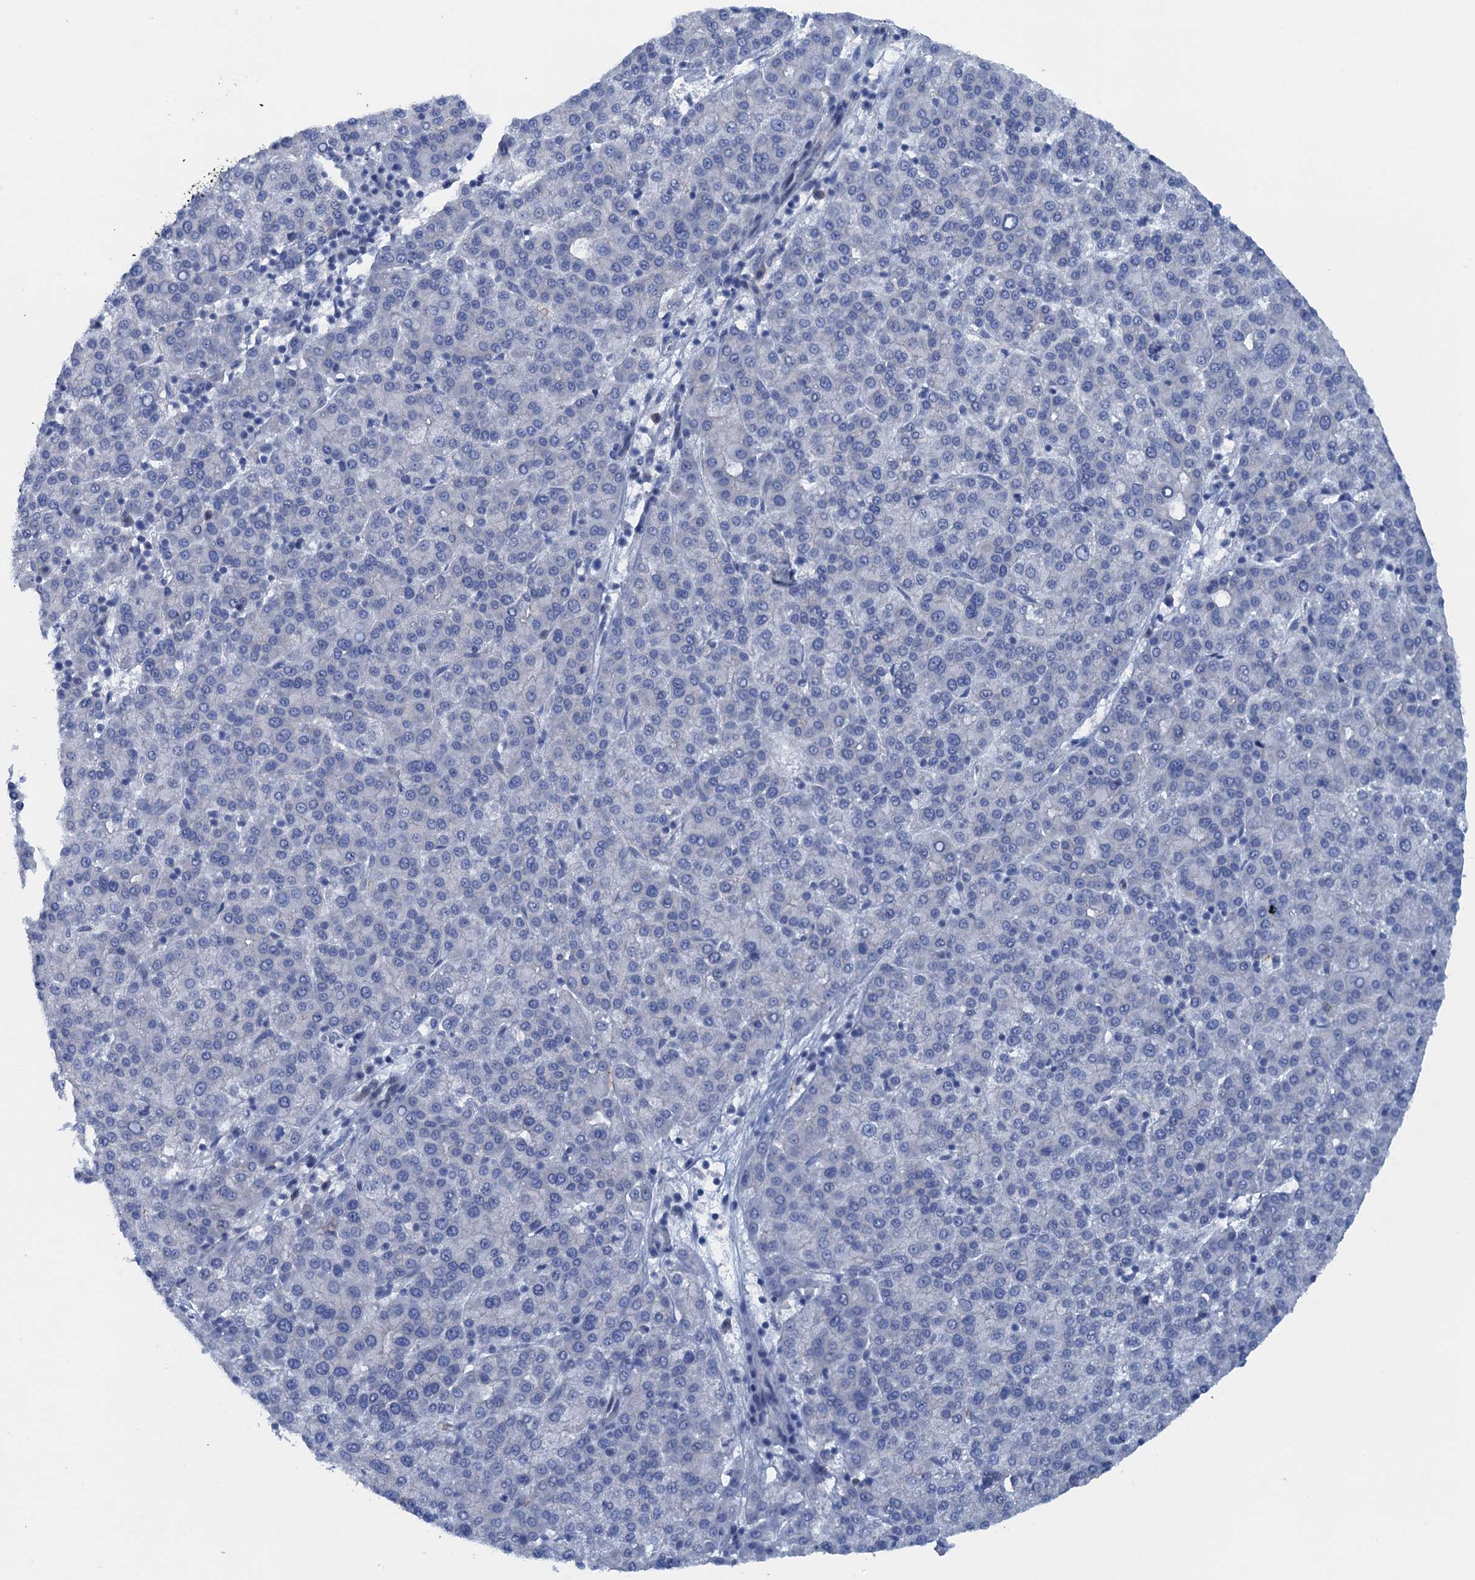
{"staining": {"intensity": "negative", "quantity": "none", "location": "none"}, "tissue": "liver cancer", "cell_type": "Tumor cells", "image_type": "cancer", "snomed": [{"axis": "morphology", "description": "Carcinoma, Hepatocellular, NOS"}, {"axis": "topography", "description": "Liver"}], "caption": "Photomicrograph shows no protein expression in tumor cells of liver cancer (hepatocellular carcinoma) tissue. The staining is performed using DAB (3,3'-diaminobenzidine) brown chromogen with nuclei counter-stained in using hematoxylin.", "gene": "MYADML2", "patient": {"sex": "female", "age": 58}}